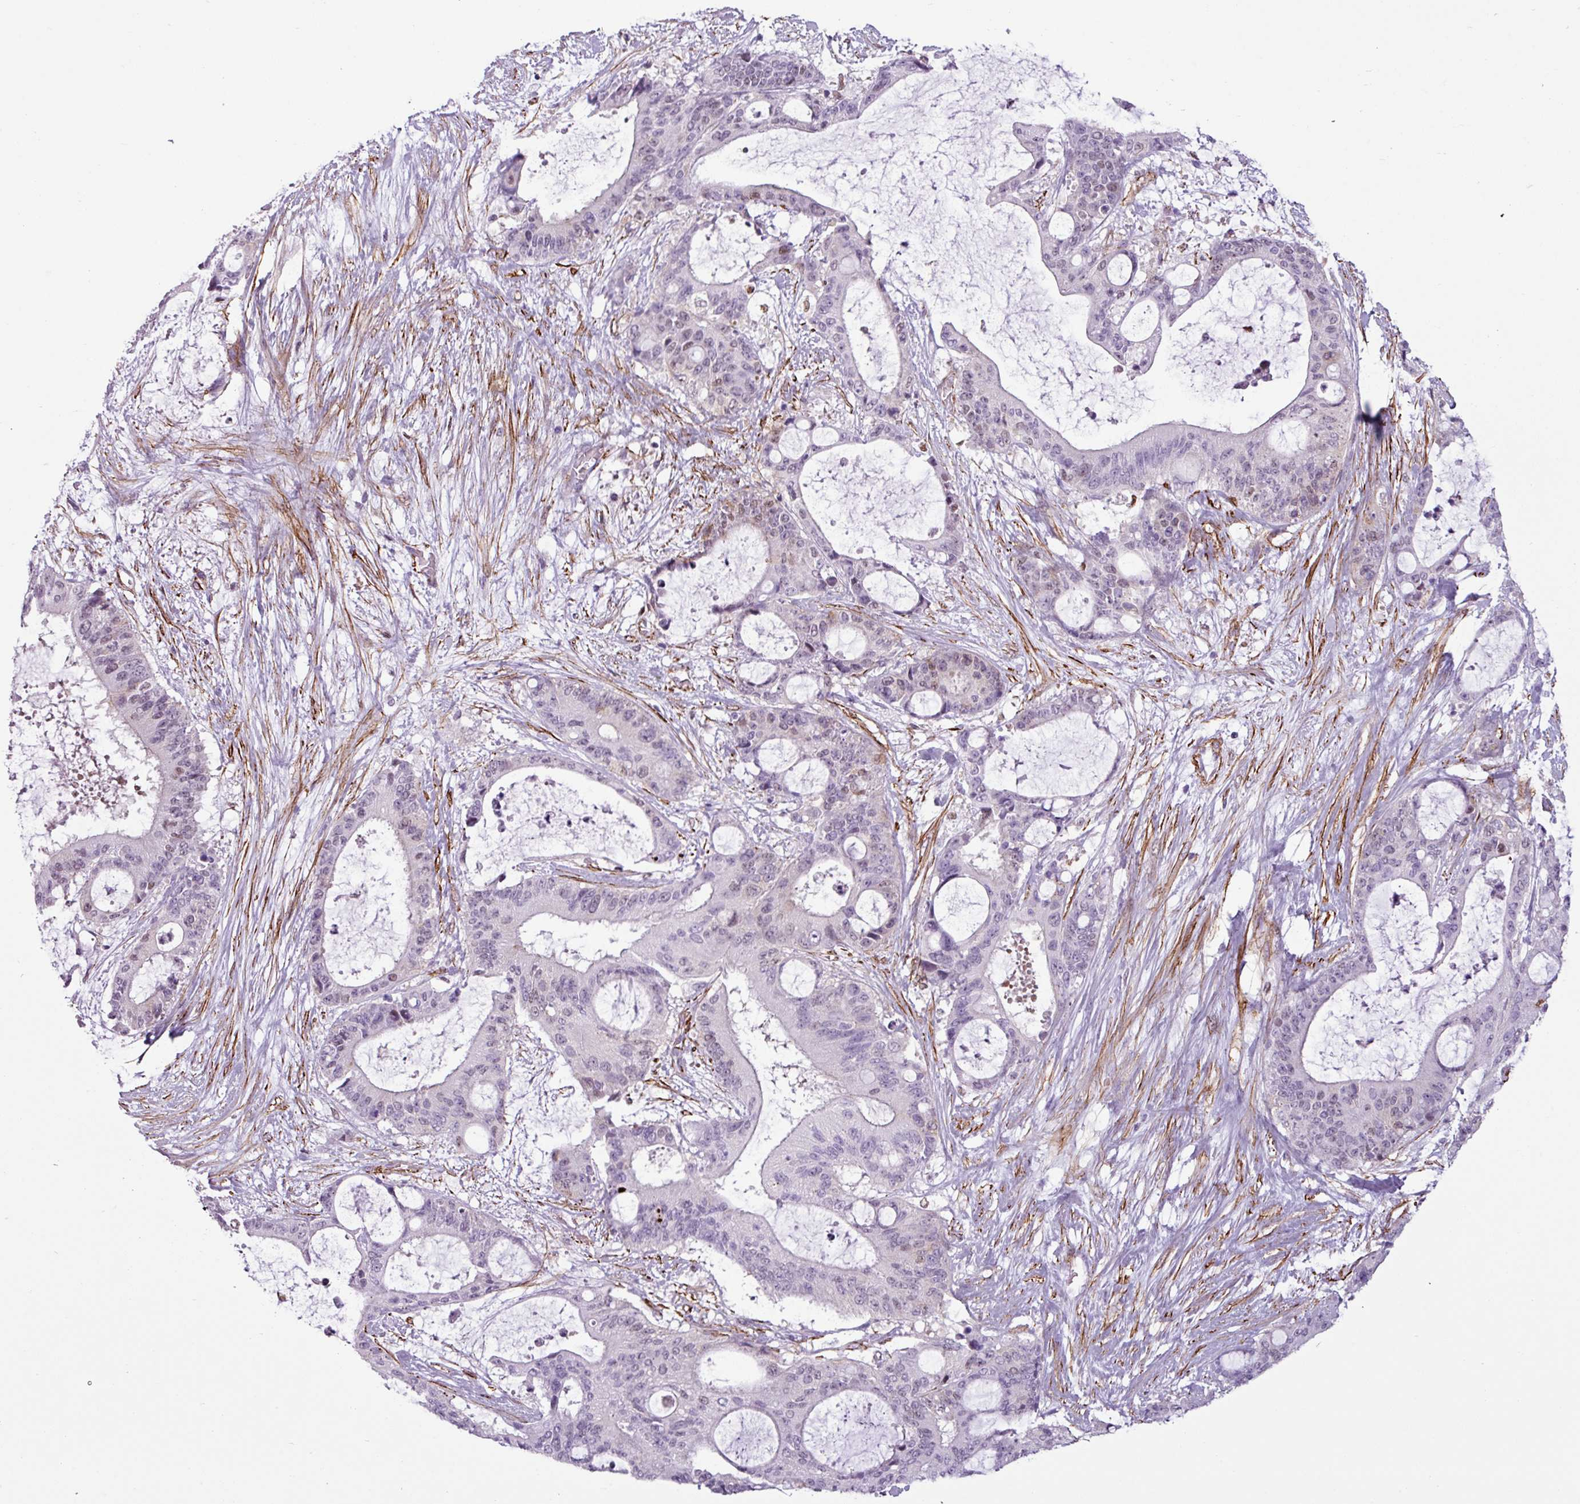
{"staining": {"intensity": "moderate", "quantity": "<25%", "location": "nuclear"}, "tissue": "liver cancer", "cell_type": "Tumor cells", "image_type": "cancer", "snomed": [{"axis": "morphology", "description": "Normal tissue, NOS"}, {"axis": "morphology", "description": "Cholangiocarcinoma"}, {"axis": "topography", "description": "Liver"}, {"axis": "topography", "description": "Peripheral nerve tissue"}], "caption": "The immunohistochemical stain highlights moderate nuclear expression in tumor cells of liver cancer (cholangiocarcinoma) tissue.", "gene": "ATP10A", "patient": {"sex": "female", "age": 73}}